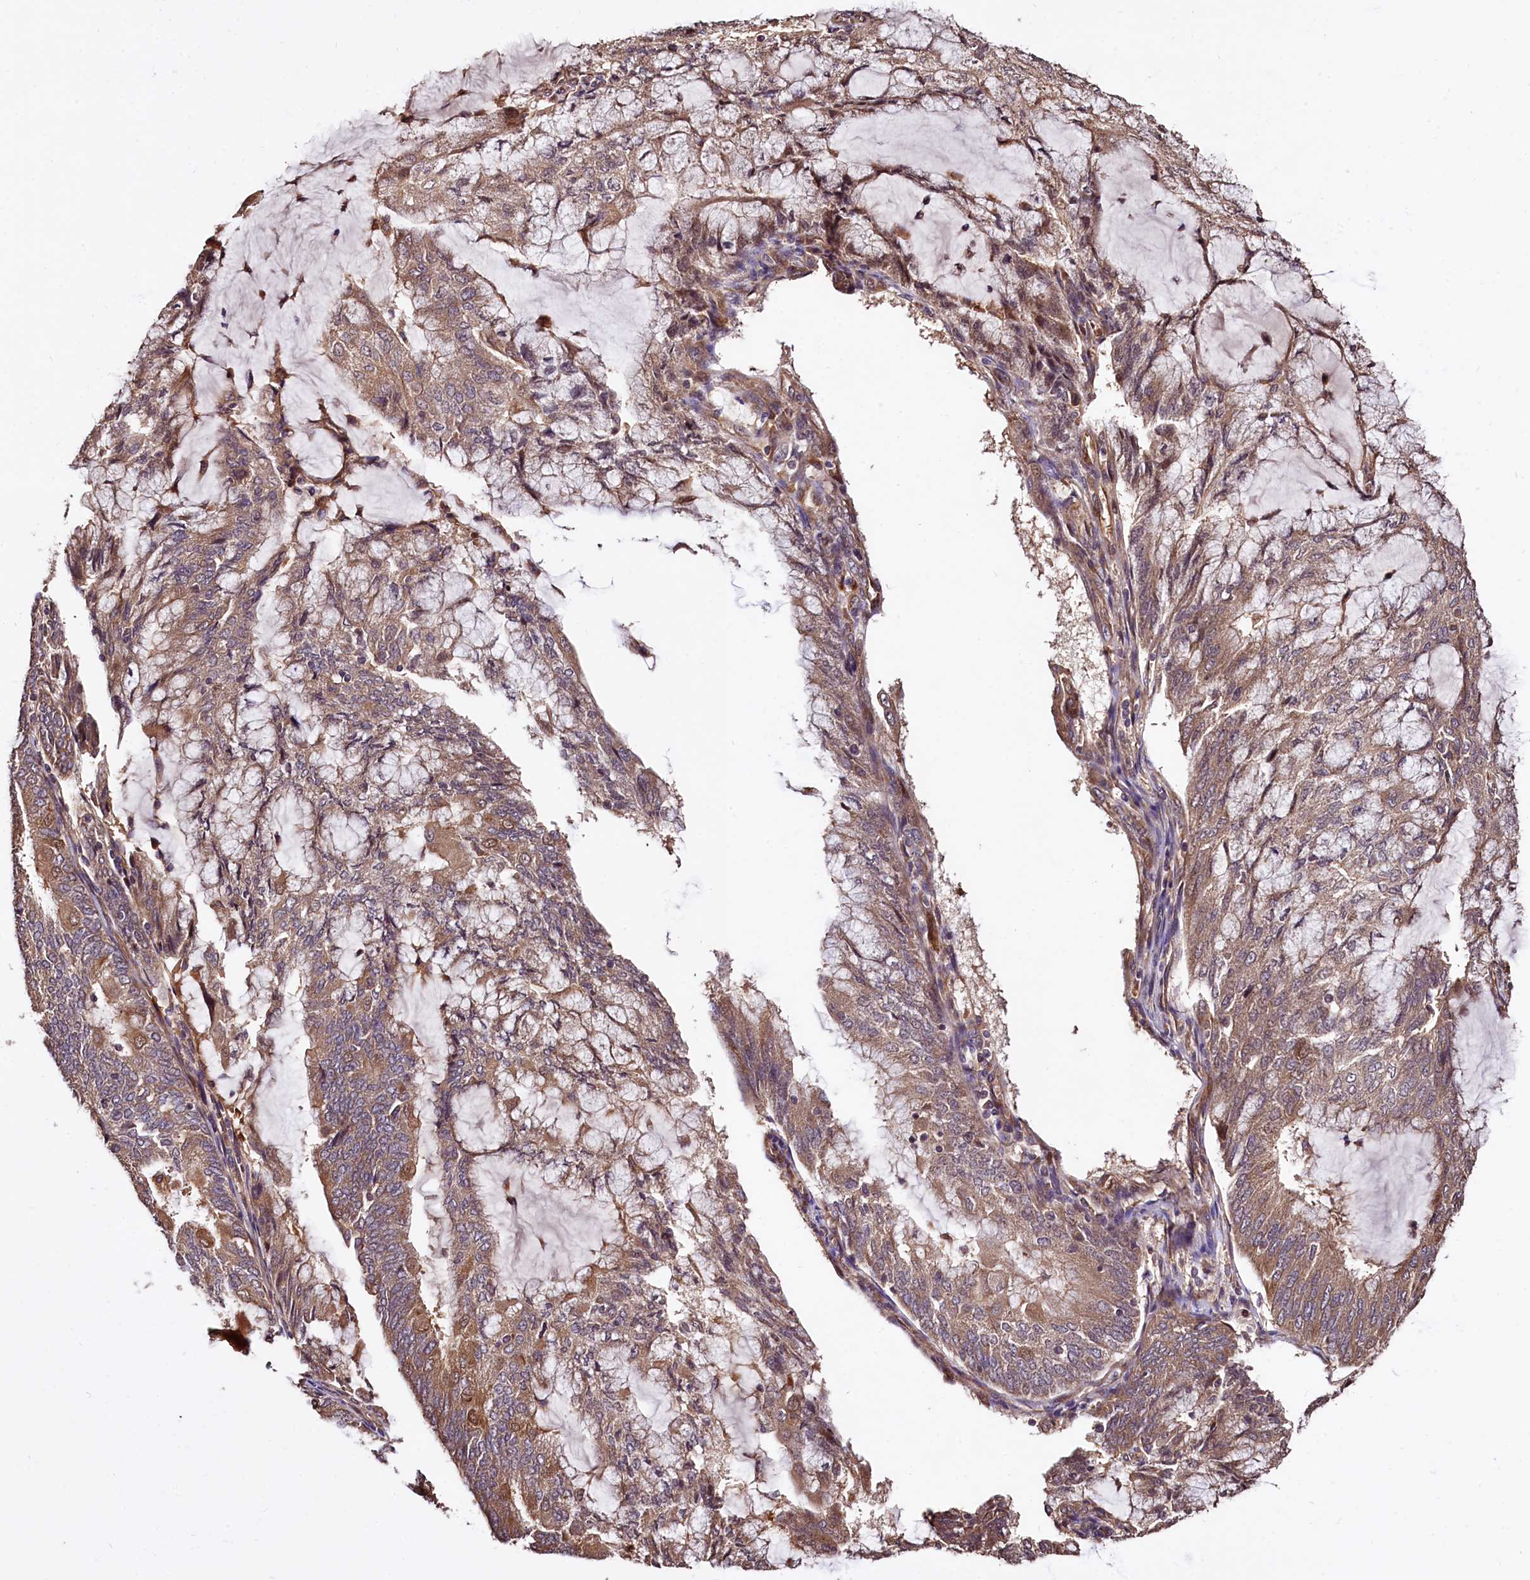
{"staining": {"intensity": "moderate", "quantity": ">75%", "location": "cytoplasmic/membranous"}, "tissue": "endometrial cancer", "cell_type": "Tumor cells", "image_type": "cancer", "snomed": [{"axis": "morphology", "description": "Adenocarcinoma, NOS"}, {"axis": "topography", "description": "Endometrium"}], "caption": "Moderate cytoplasmic/membranous staining is appreciated in about >75% of tumor cells in endometrial adenocarcinoma.", "gene": "TBCEL", "patient": {"sex": "female", "age": 81}}